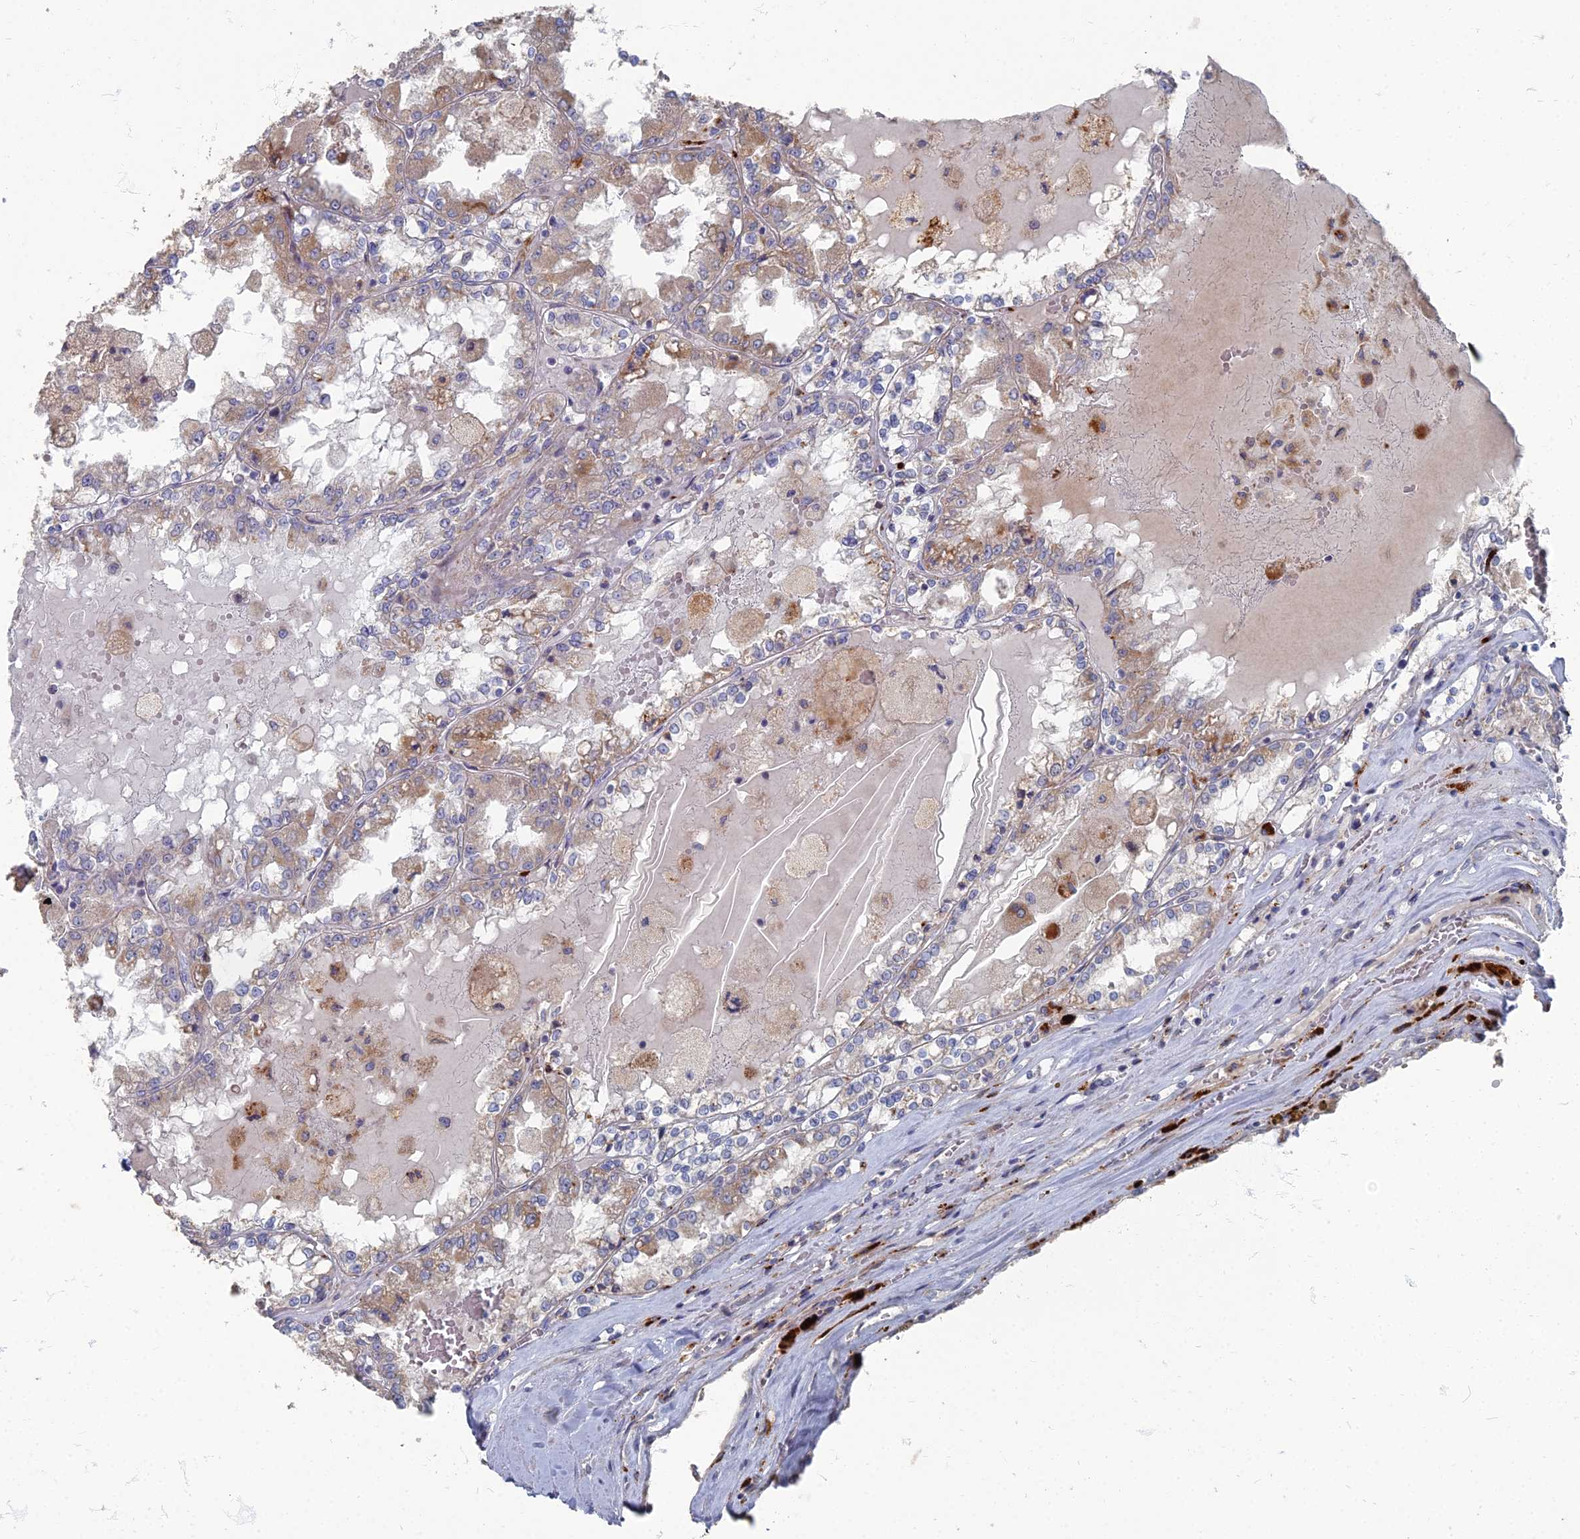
{"staining": {"intensity": "moderate", "quantity": "<25%", "location": "cytoplasmic/membranous"}, "tissue": "renal cancer", "cell_type": "Tumor cells", "image_type": "cancer", "snomed": [{"axis": "morphology", "description": "Adenocarcinoma, NOS"}, {"axis": "topography", "description": "Kidney"}], "caption": "Human renal cancer stained with a brown dye demonstrates moderate cytoplasmic/membranous positive positivity in about <25% of tumor cells.", "gene": "TMEM128", "patient": {"sex": "female", "age": 56}}